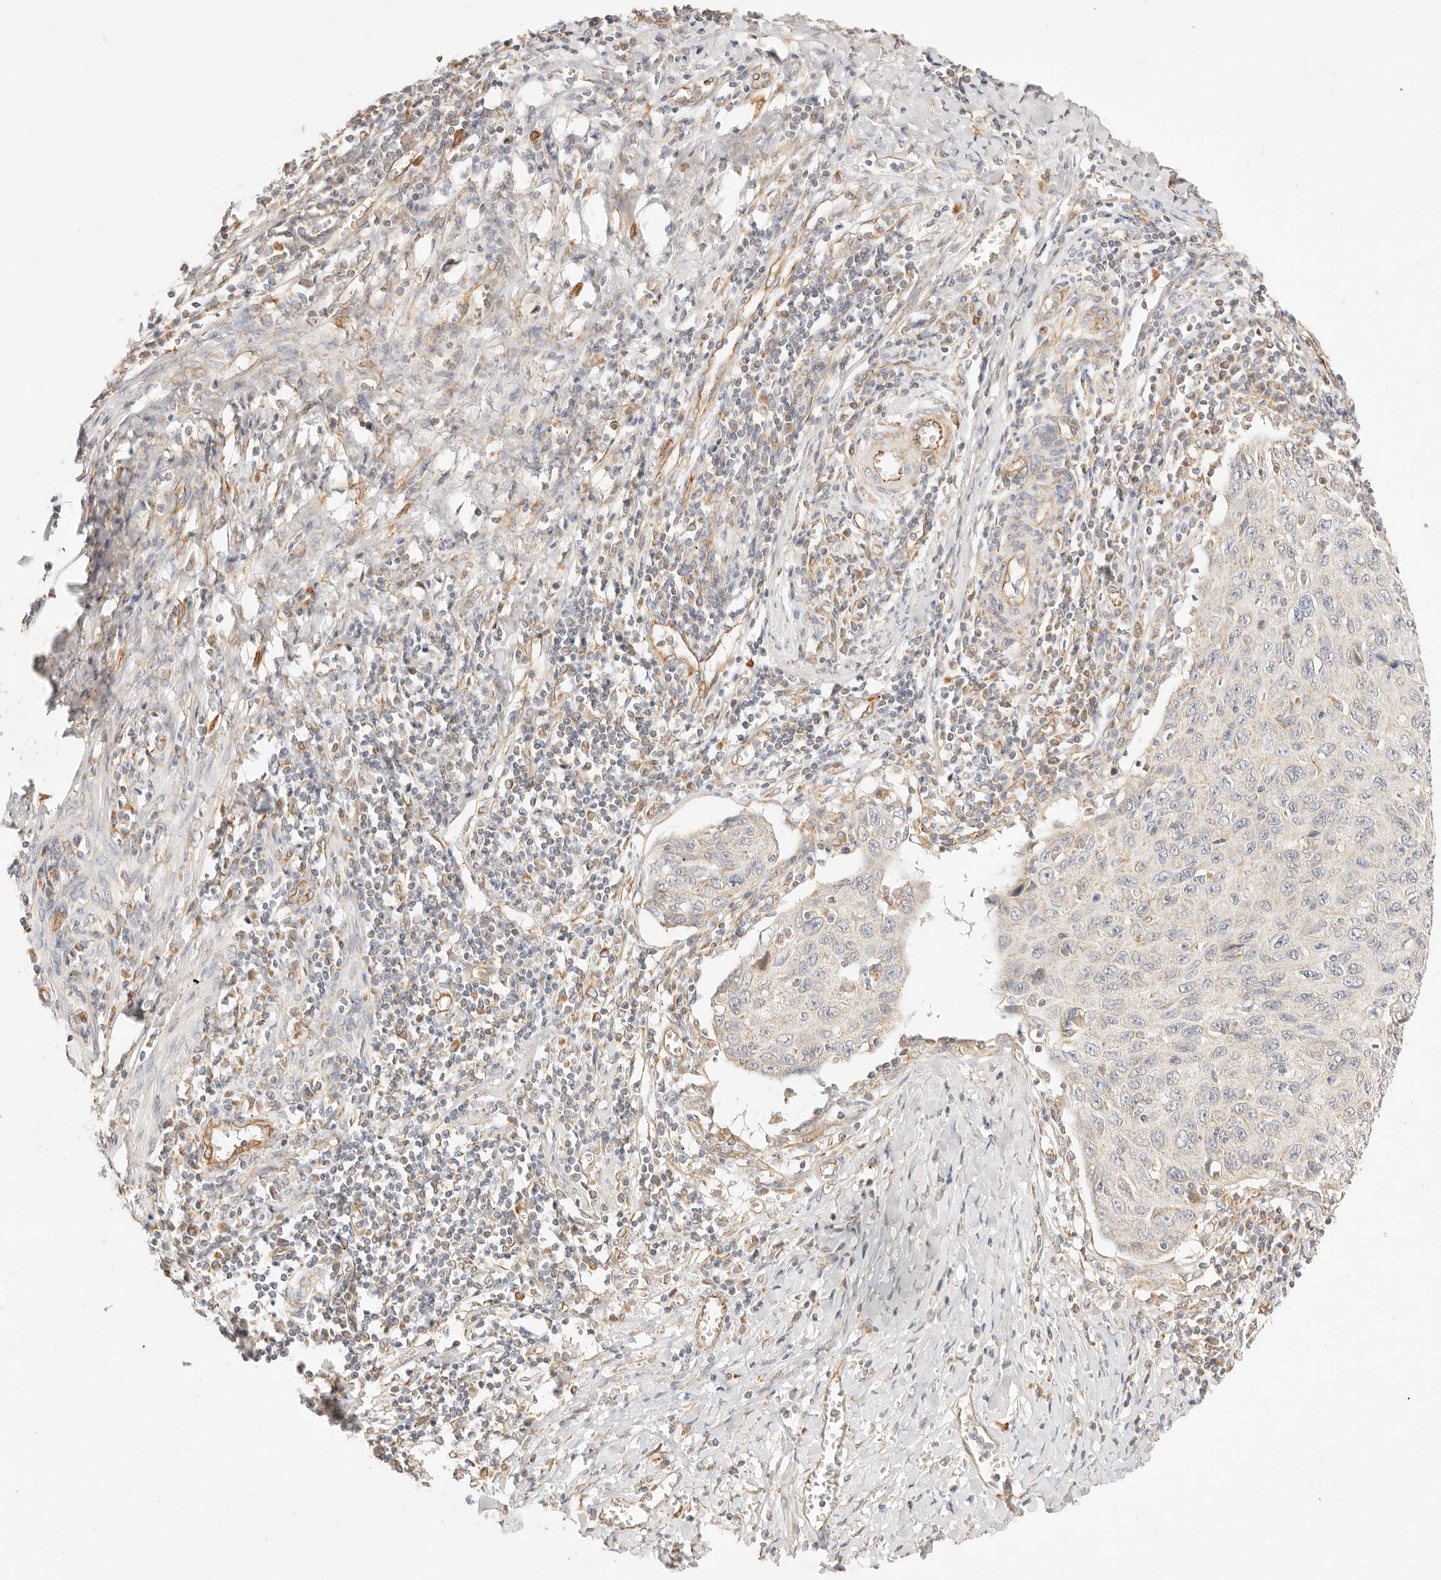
{"staining": {"intensity": "weak", "quantity": "<25%", "location": "cytoplasmic/membranous"}, "tissue": "cervical cancer", "cell_type": "Tumor cells", "image_type": "cancer", "snomed": [{"axis": "morphology", "description": "Squamous cell carcinoma, NOS"}, {"axis": "topography", "description": "Cervix"}], "caption": "This is an IHC photomicrograph of cervical cancer (squamous cell carcinoma). There is no positivity in tumor cells.", "gene": "ZC3H11A", "patient": {"sex": "female", "age": 53}}